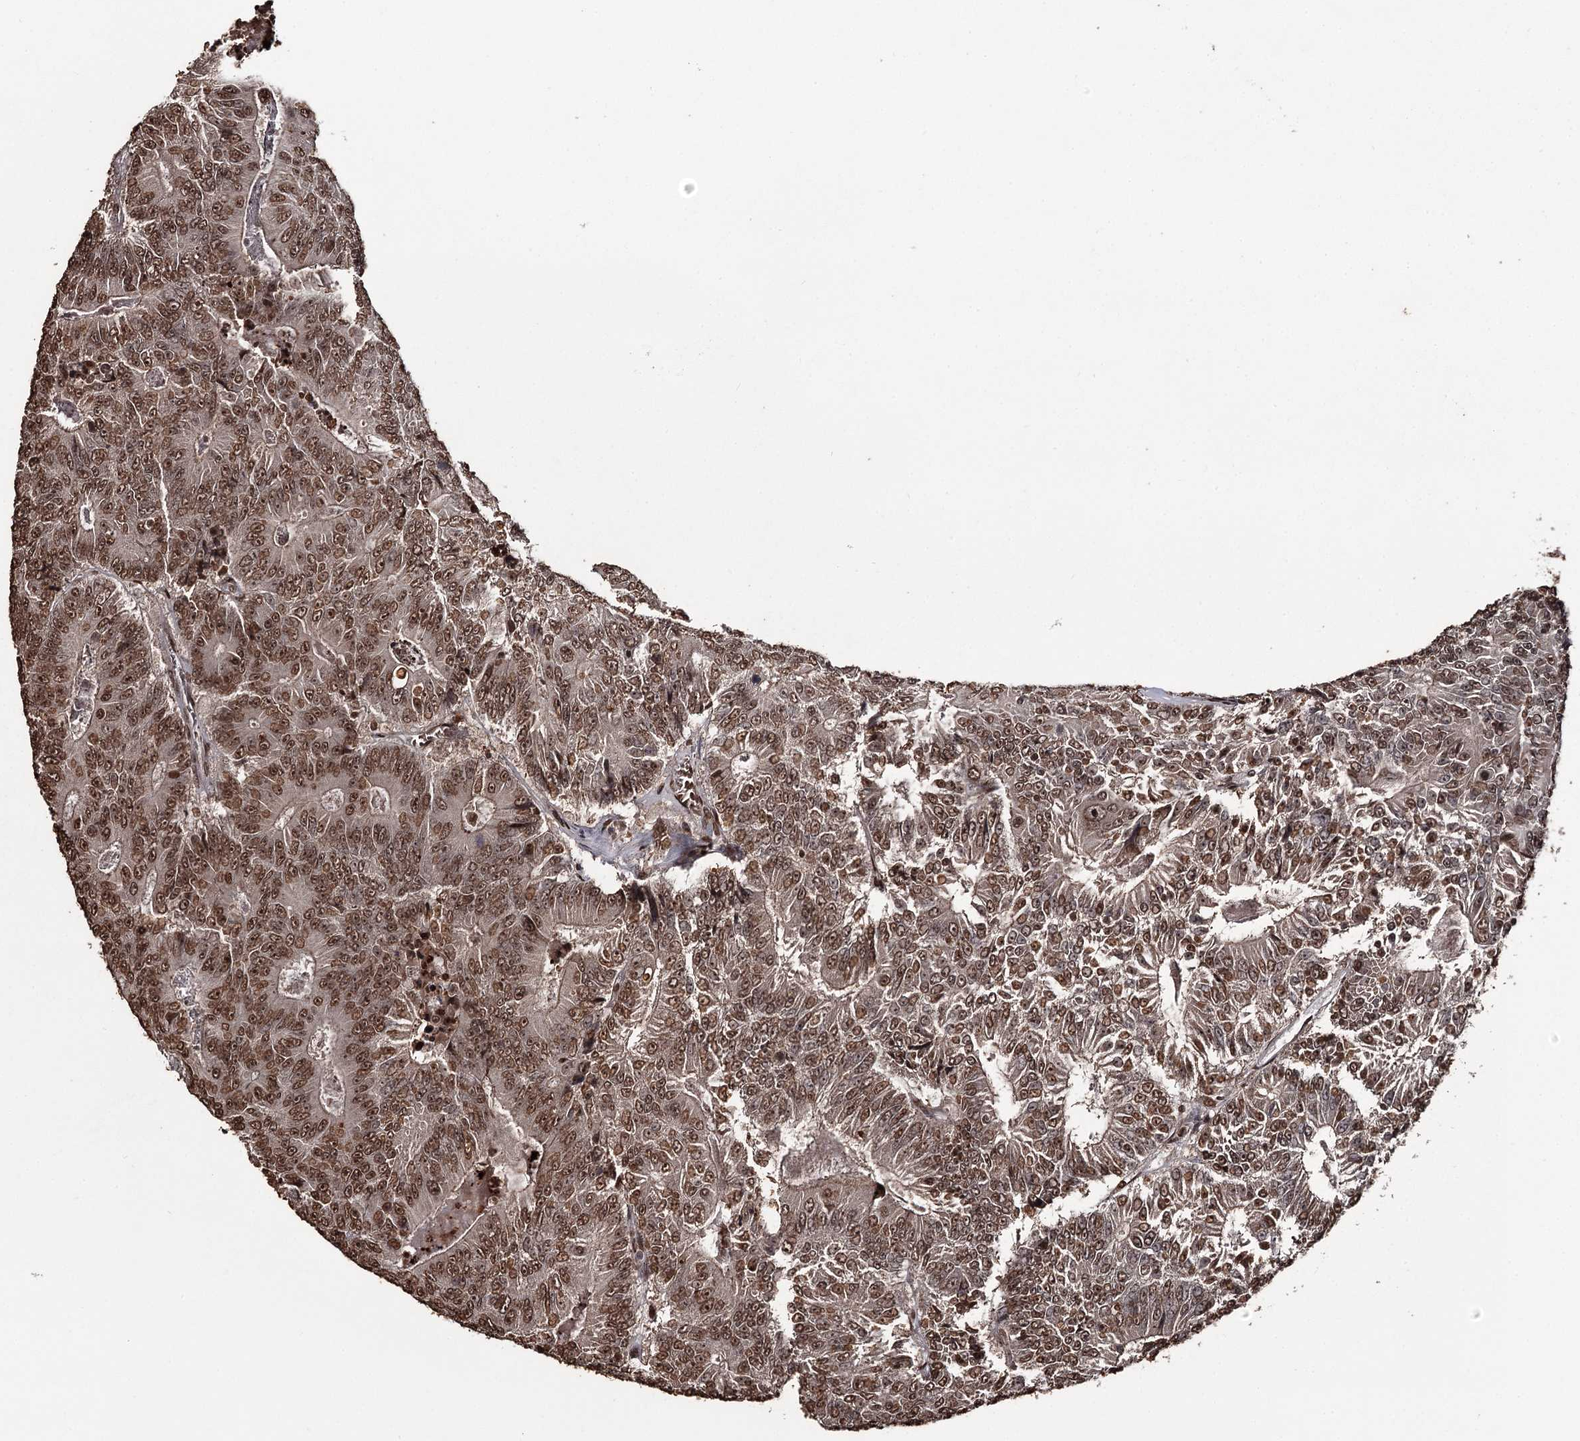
{"staining": {"intensity": "strong", "quantity": ">75%", "location": "cytoplasmic/membranous,nuclear"}, "tissue": "colorectal cancer", "cell_type": "Tumor cells", "image_type": "cancer", "snomed": [{"axis": "morphology", "description": "Adenocarcinoma, NOS"}, {"axis": "topography", "description": "Colon"}], "caption": "Immunohistochemistry micrograph of neoplastic tissue: human adenocarcinoma (colorectal) stained using immunohistochemistry shows high levels of strong protein expression localized specifically in the cytoplasmic/membranous and nuclear of tumor cells, appearing as a cytoplasmic/membranous and nuclear brown color.", "gene": "THYN1", "patient": {"sex": "male", "age": 83}}